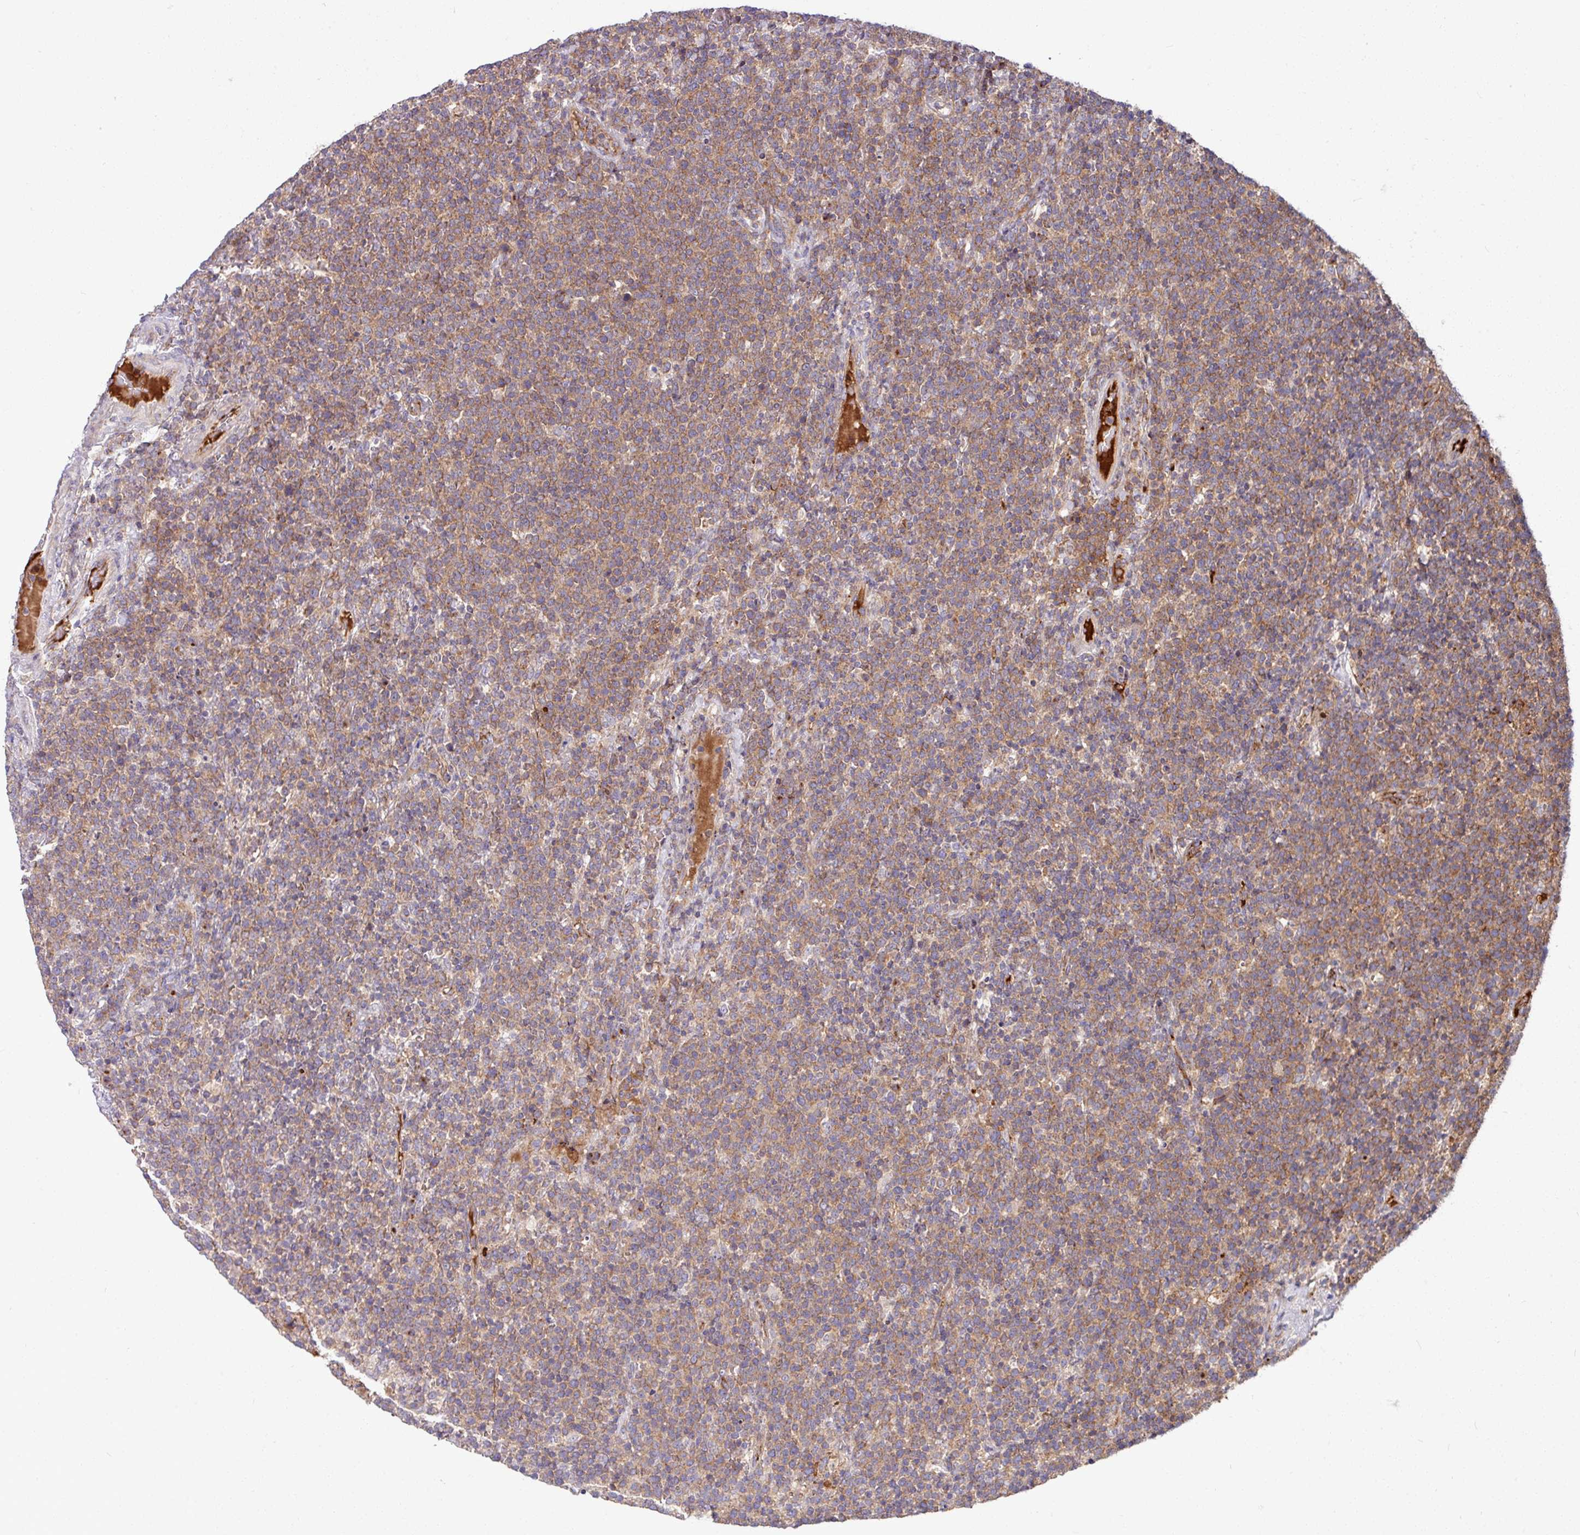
{"staining": {"intensity": "moderate", "quantity": ">75%", "location": "cytoplasmic/membranous"}, "tissue": "lymphoma", "cell_type": "Tumor cells", "image_type": "cancer", "snomed": [{"axis": "morphology", "description": "Malignant lymphoma, non-Hodgkin's type, High grade"}, {"axis": "topography", "description": "Lymph node"}], "caption": "High-magnification brightfield microscopy of lymphoma stained with DAB (brown) and counterstained with hematoxylin (blue). tumor cells exhibit moderate cytoplasmic/membranous expression is present in approximately>75% of cells. Using DAB (brown) and hematoxylin (blue) stains, captured at high magnification using brightfield microscopy.", "gene": "LSM12", "patient": {"sex": "male", "age": 61}}